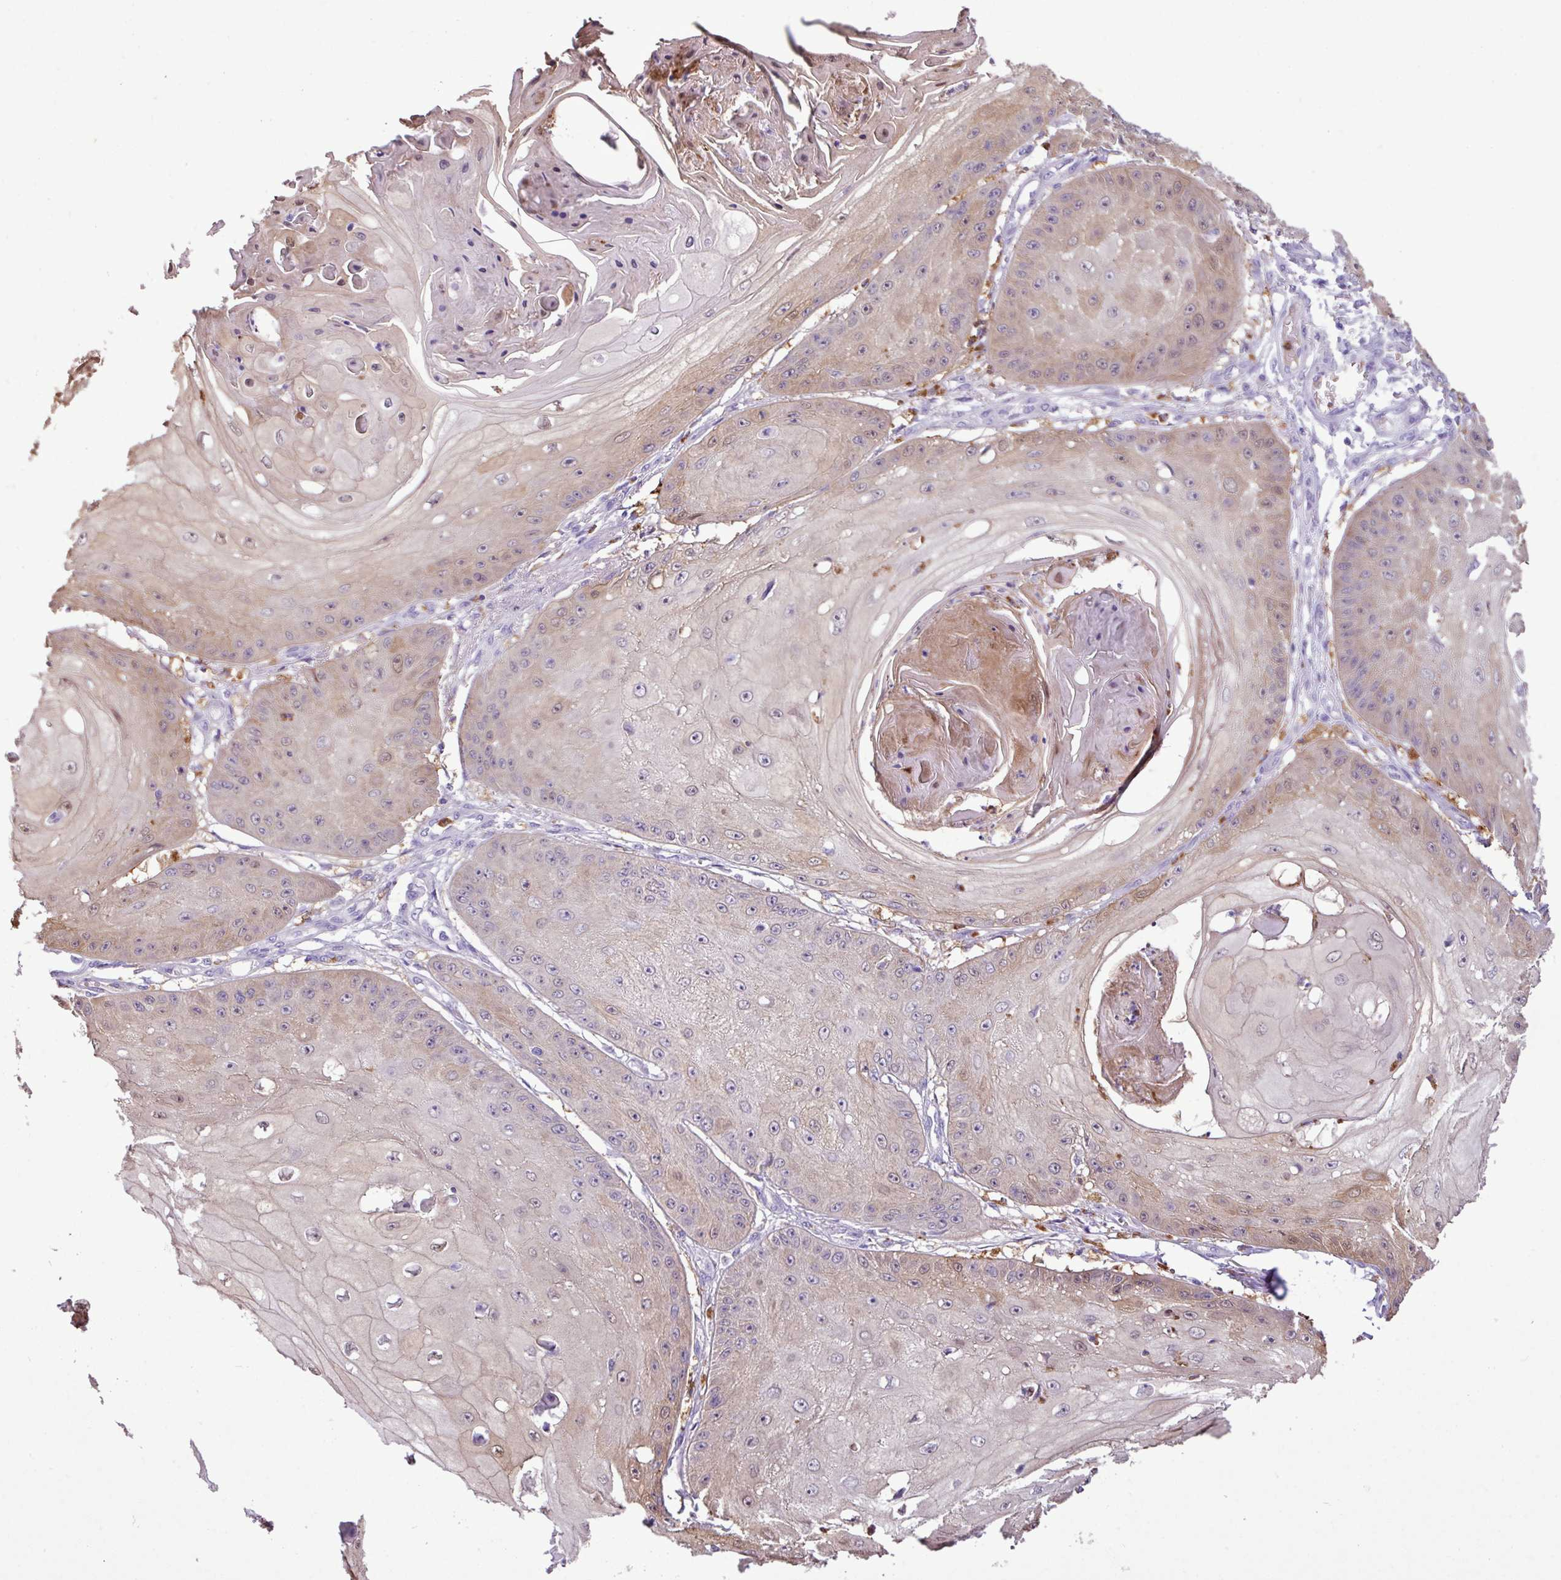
{"staining": {"intensity": "weak", "quantity": "25%-75%", "location": "cytoplasmic/membranous"}, "tissue": "skin cancer", "cell_type": "Tumor cells", "image_type": "cancer", "snomed": [{"axis": "morphology", "description": "Squamous cell carcinoma, NOS"}, {"axis": "topography", "description": "Skin"}], "caption": "Immunohistochemistry (IHC) of squamous cell carcinoma (skin) displays low levels of weak cytoplasmic/membranous staining in about 25%-75% of tumor cells.", "gene": "ZSCAN5A", "patient": {"sex": "male", "age": 70}}